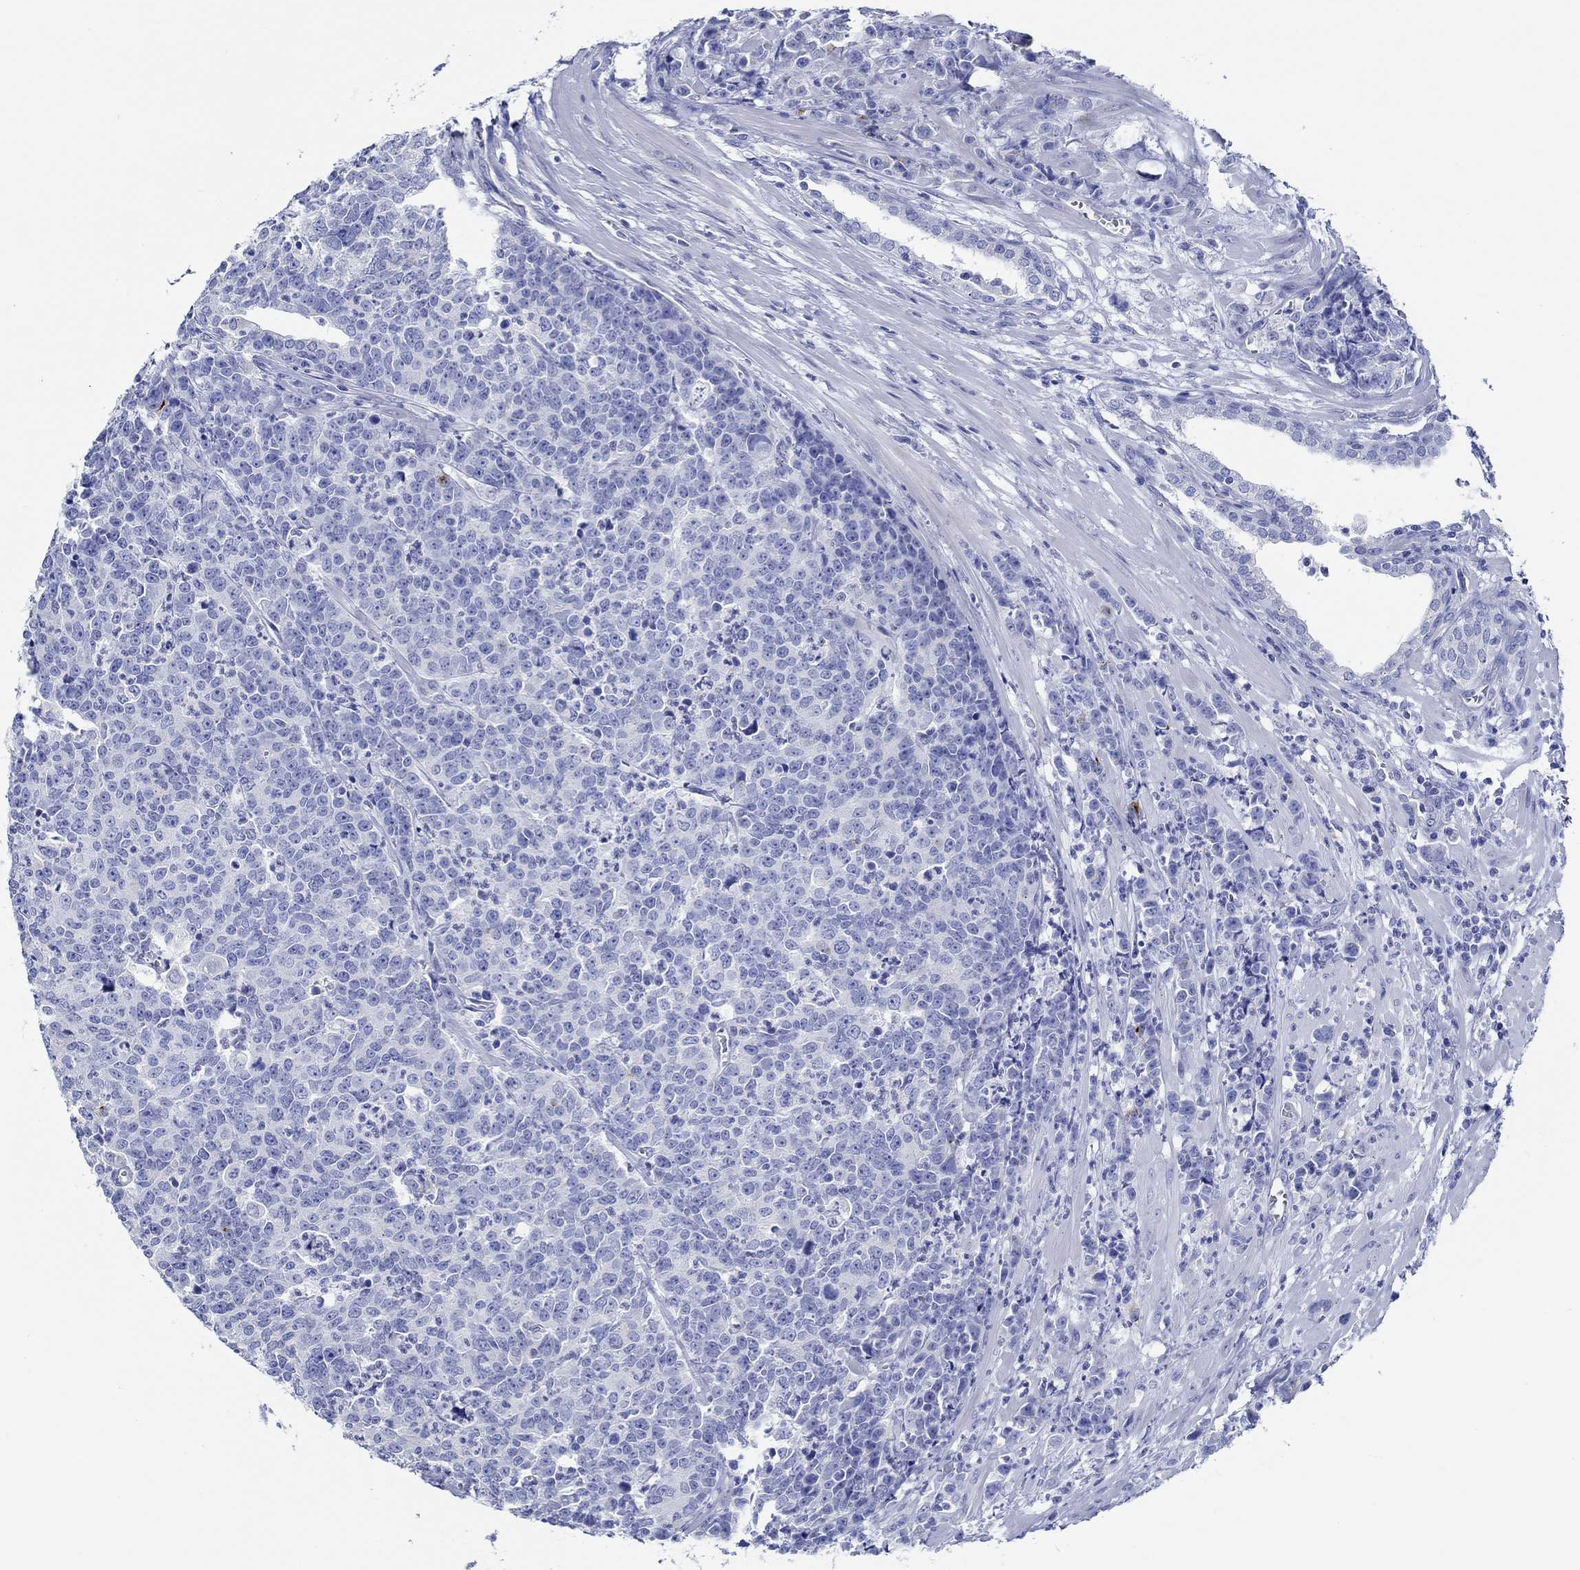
{"staining": {"intensity": "negative", "quantity": "none", "location": "none"}, "tissue": "prostate cancer", "cell_type": "Tumor cells", "image_type": "cancer", "snomed": [{"axis": "morphology", "description": "Adenocarcinoma, NOS"}, {"axis": "topography", "description": "Prostate"}], "caption": "Tumor cells are negative for brown protein staining in prostate adenocarcinoma.", "gene": "IGFBP6", "patient": {"sex": "male", "age": 67}}